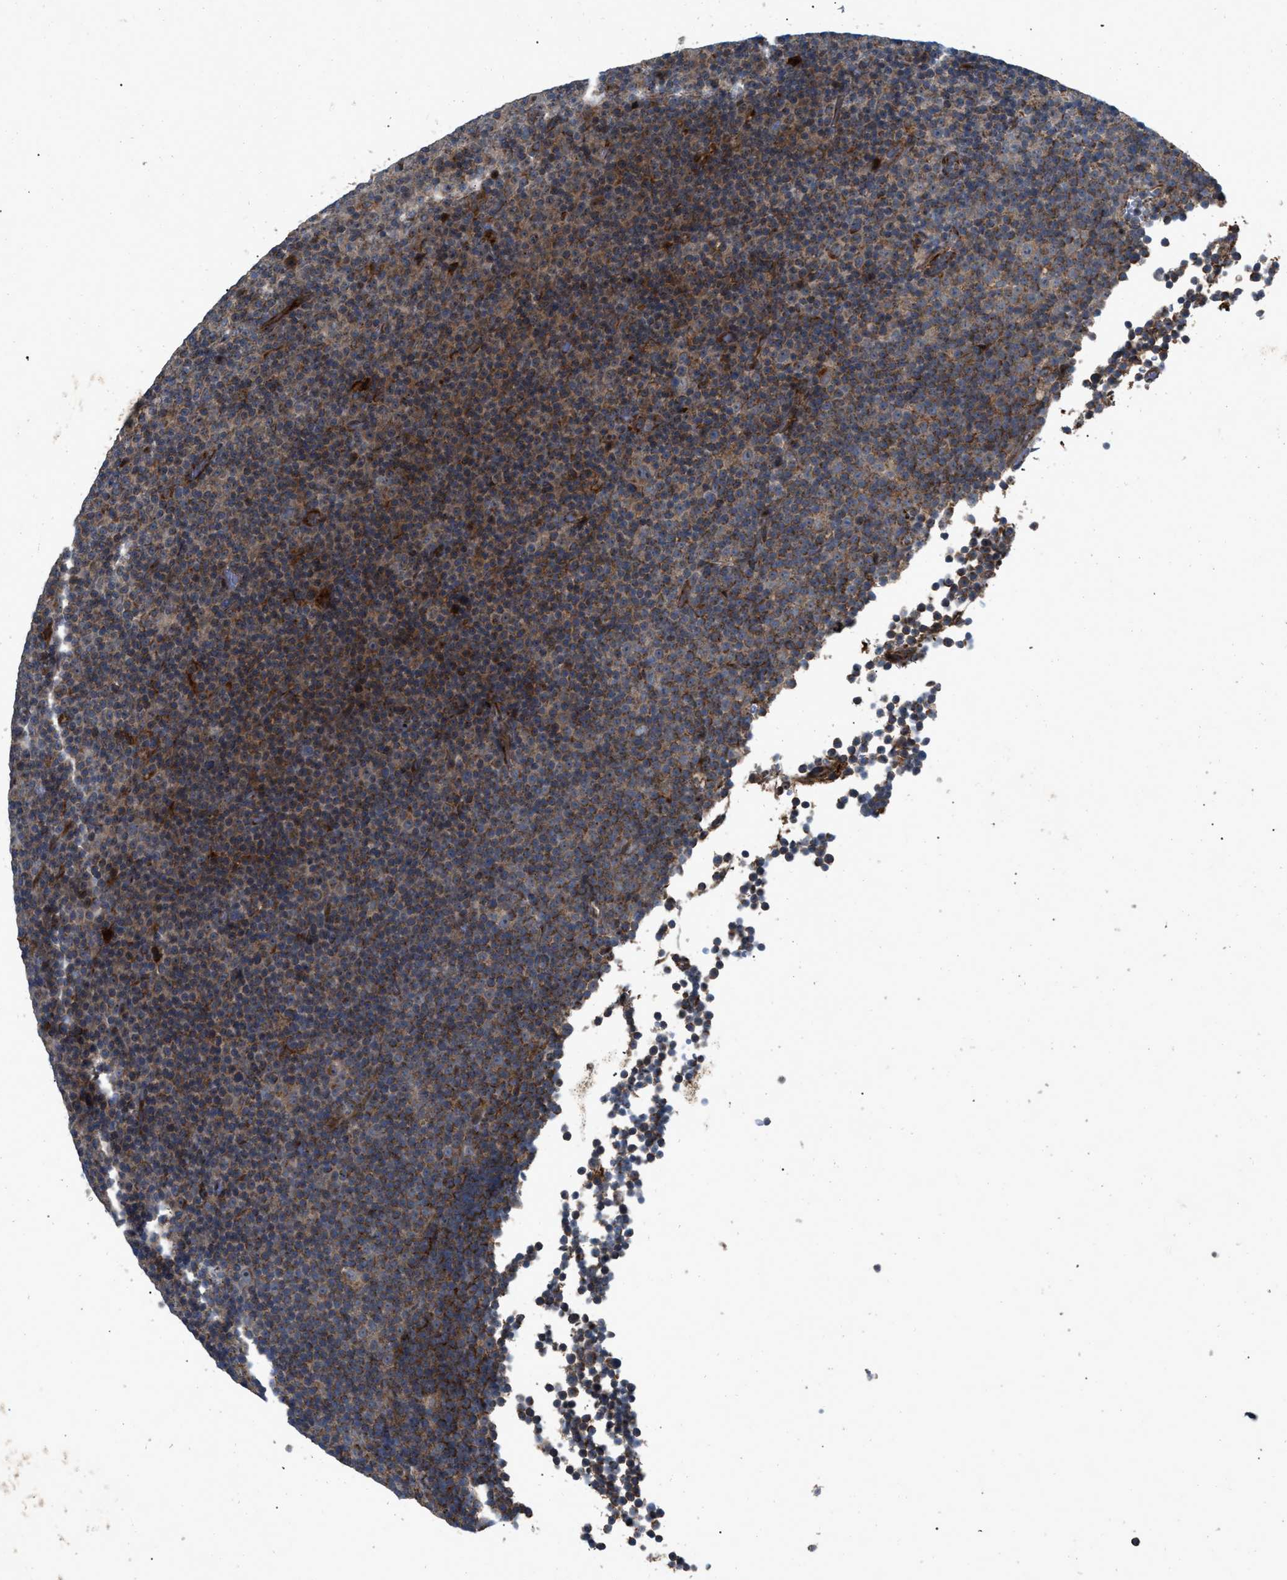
{"staining": {"intensity": "moderate", "quantity": "25%-75%", "location": "cytoplasmic/membranous"}, "tissue": "lymphoma", "cell_type": "Tumor cells", "image_type": "cancer", "snomed": [{"axis": "morphology", "description": "Malignant lymphoma, non-Hodgkin's type, Low grade"}, {"axis": "topography", "description": "Lymph node"}], "caption": "Immunohistochemical staining of human low-grade malignant lymphoma, non-Hodgkin's type demonstrates moderate cytoplasmic/membranous protein positivity in about 25%-75% of tumor cells.", "gene": "AP3M2", "patient": {"sex": "female", "age": 67}}